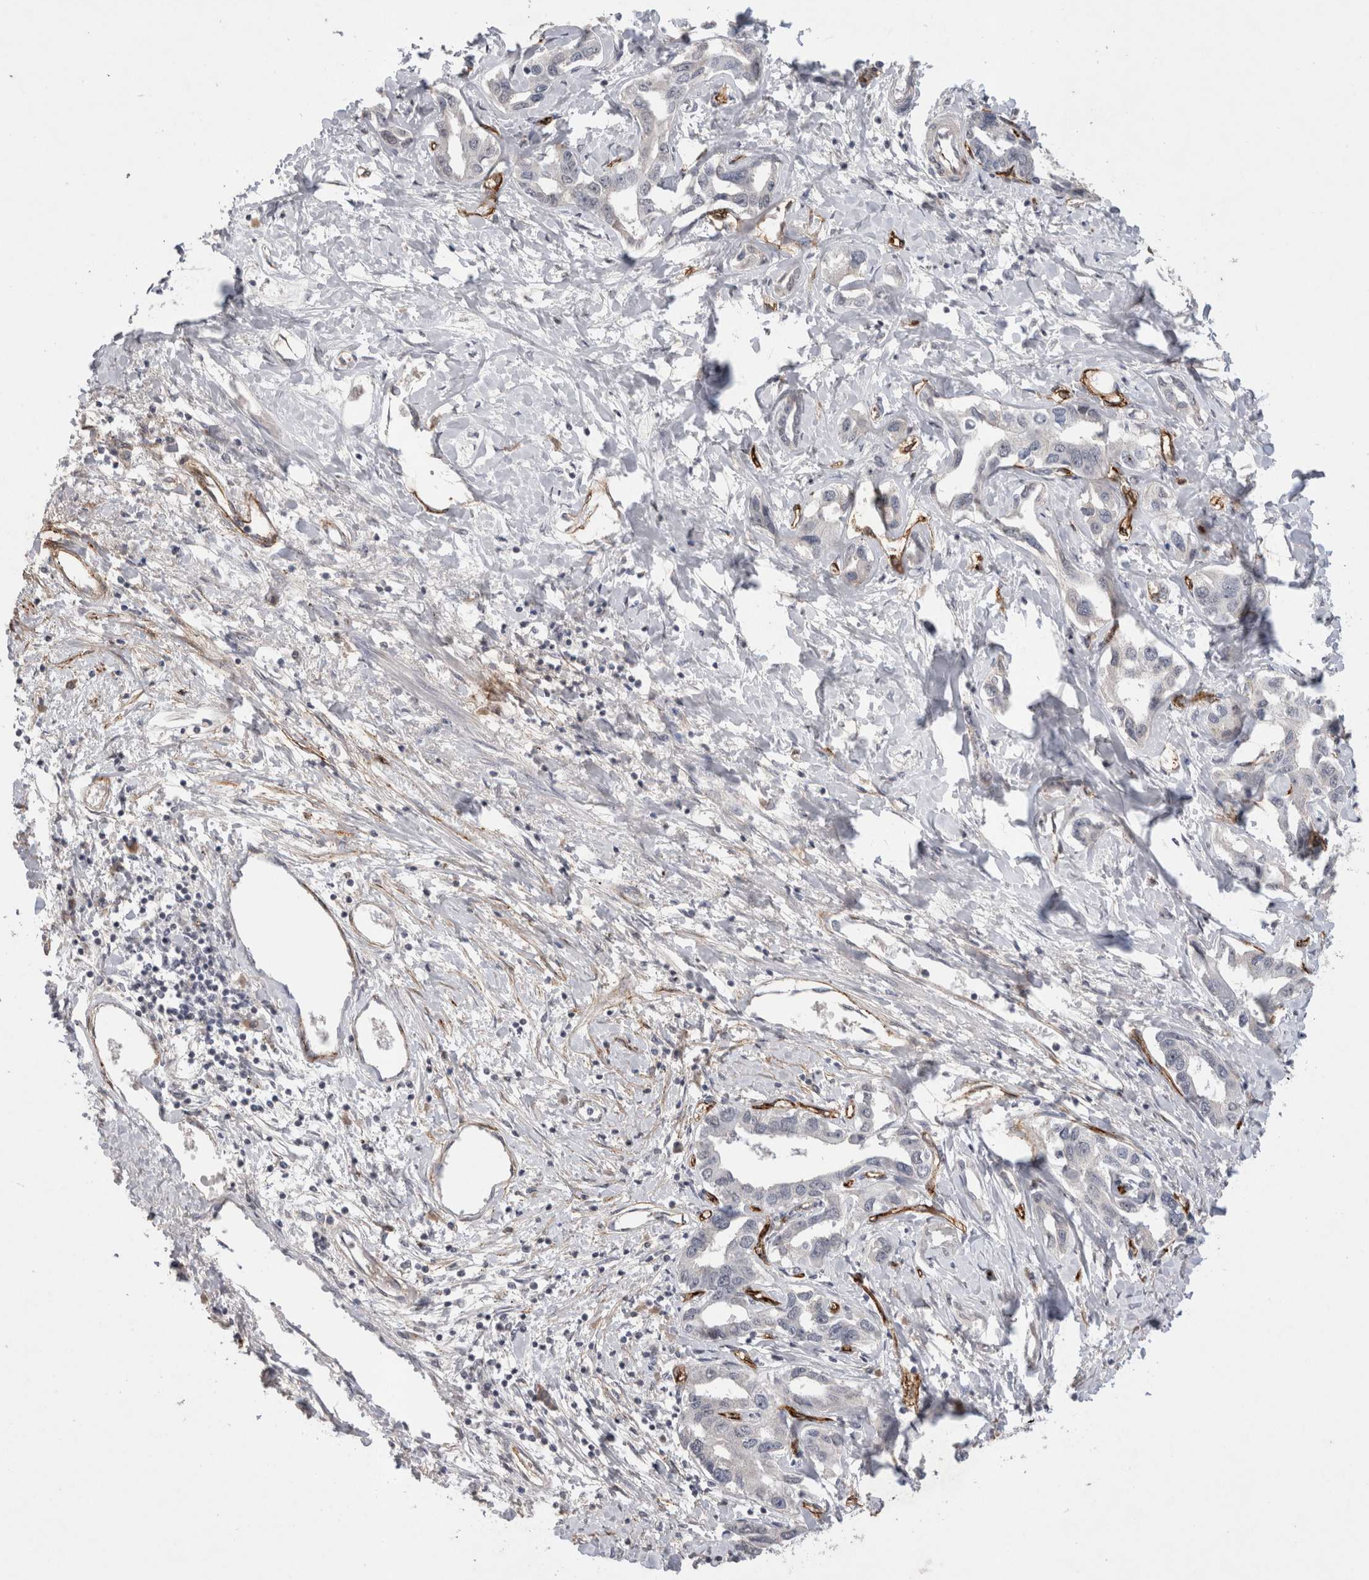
{"staining": {"intensity": "negative", "quantity": "none", "location": "none"}, "tissue": "liver cancer", "cell_type": "Tumor cells", "image_type": "cancer", "snomed": [{"axis": "morphology", "description": "Cholangiocarcinoma"}, {"axis": "topography", "description": "Liver"}], "caption": "Human liver cancer (cholangiocarcinoma) stained for a protein using IHC shows no staining in tumor cells.", "gene": "CDH13", "patient": {"sex": "male", "age": 59}}